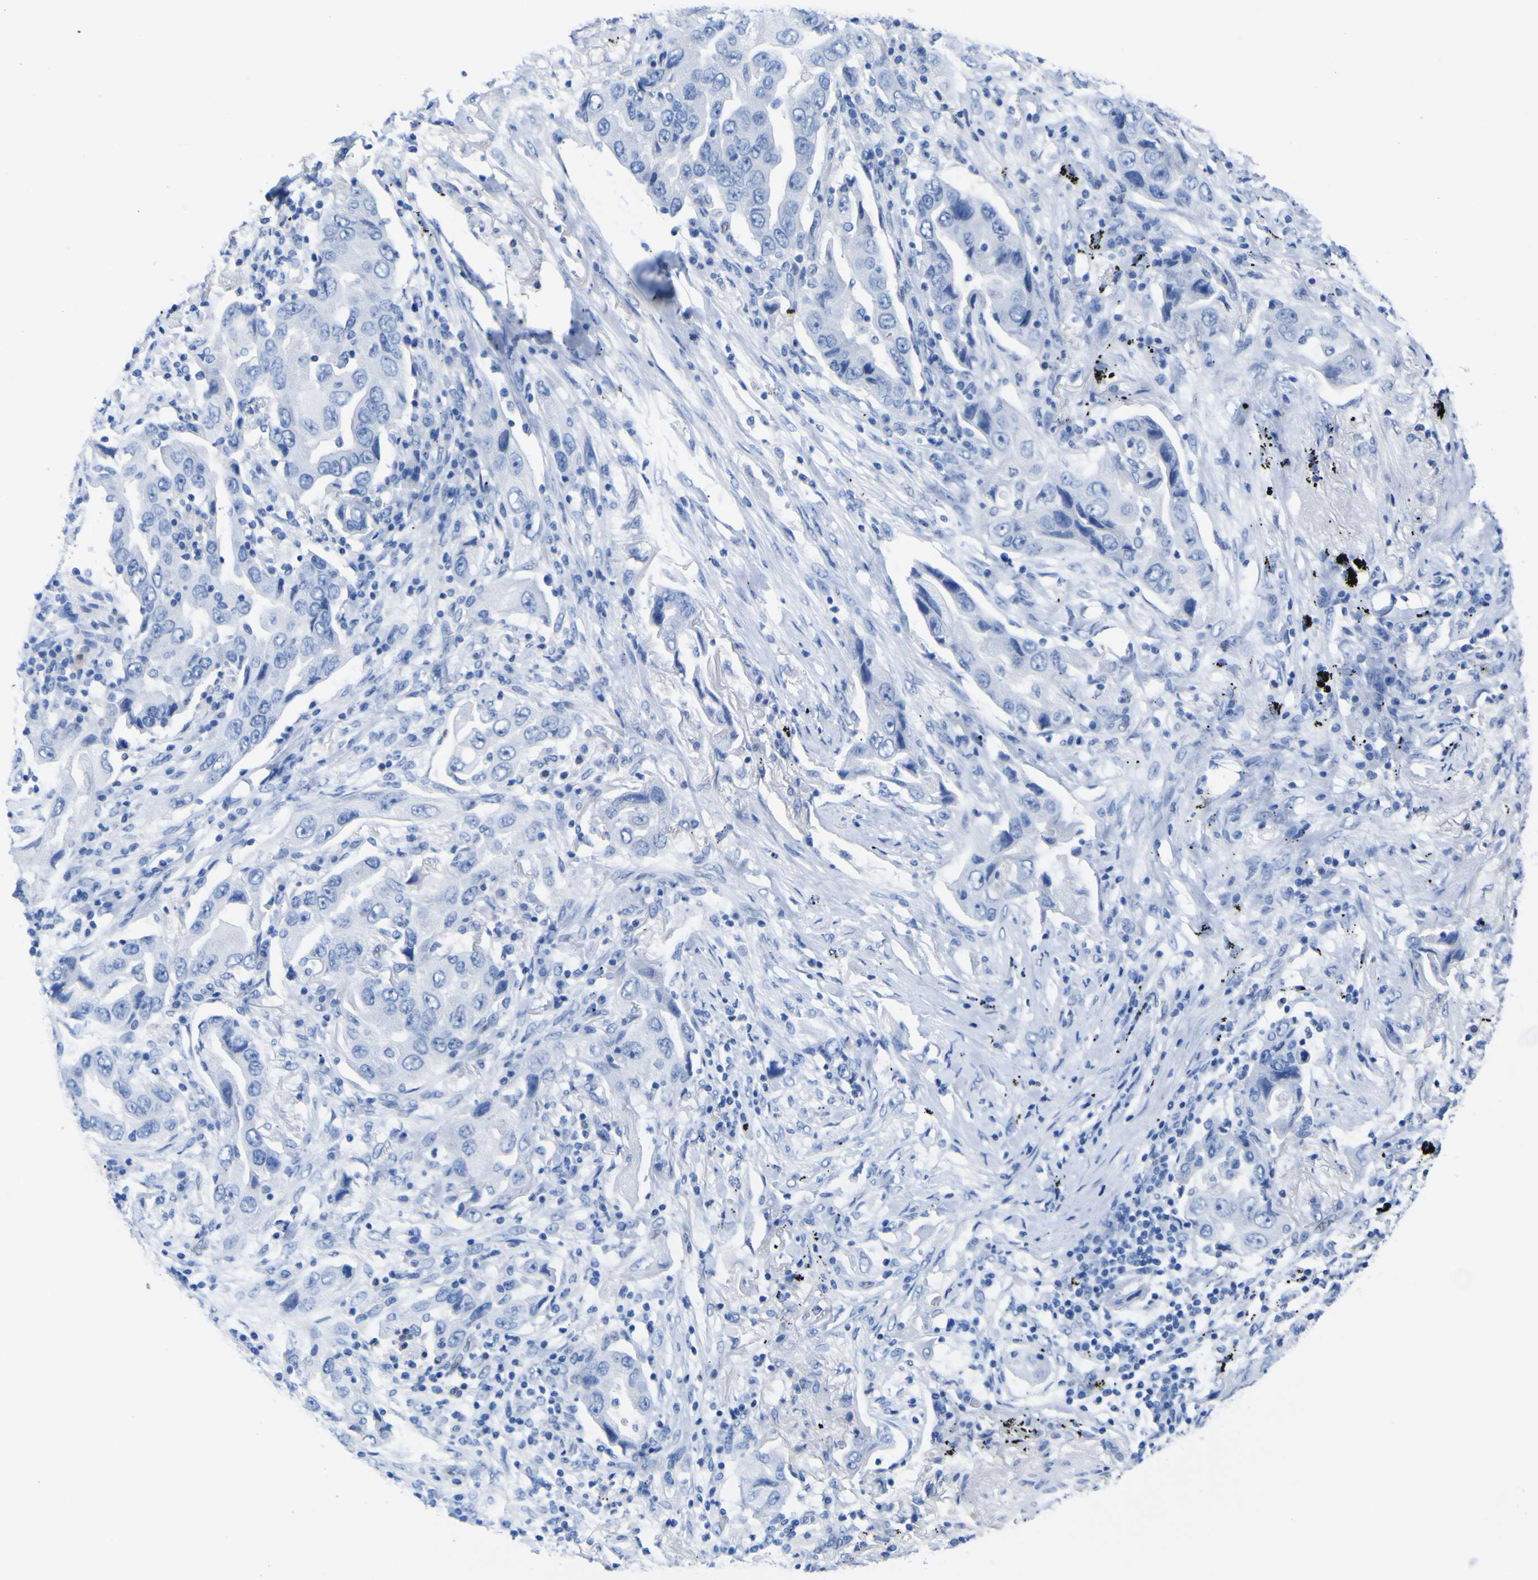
{"staining": {"intensity": "negative", "quantity": "none", "location": "none"}, "tissue": "lung cancer", "cell_type": "Tumor cells", "image_type": "cancer", "snomed": [{"axis": "morphology", "description": "Adenocarcinoma, NOS"}, {"axis": "topography", "description": "Lung"}], "caption": "Immunohistochemistry photomicrograph of human lung cancer (adenocarcinoma) stained for a protein (brown), which reveals no expression in tumor cells.", "gene": "DACH1", "patient": {"sex": "female", "age": 65}}